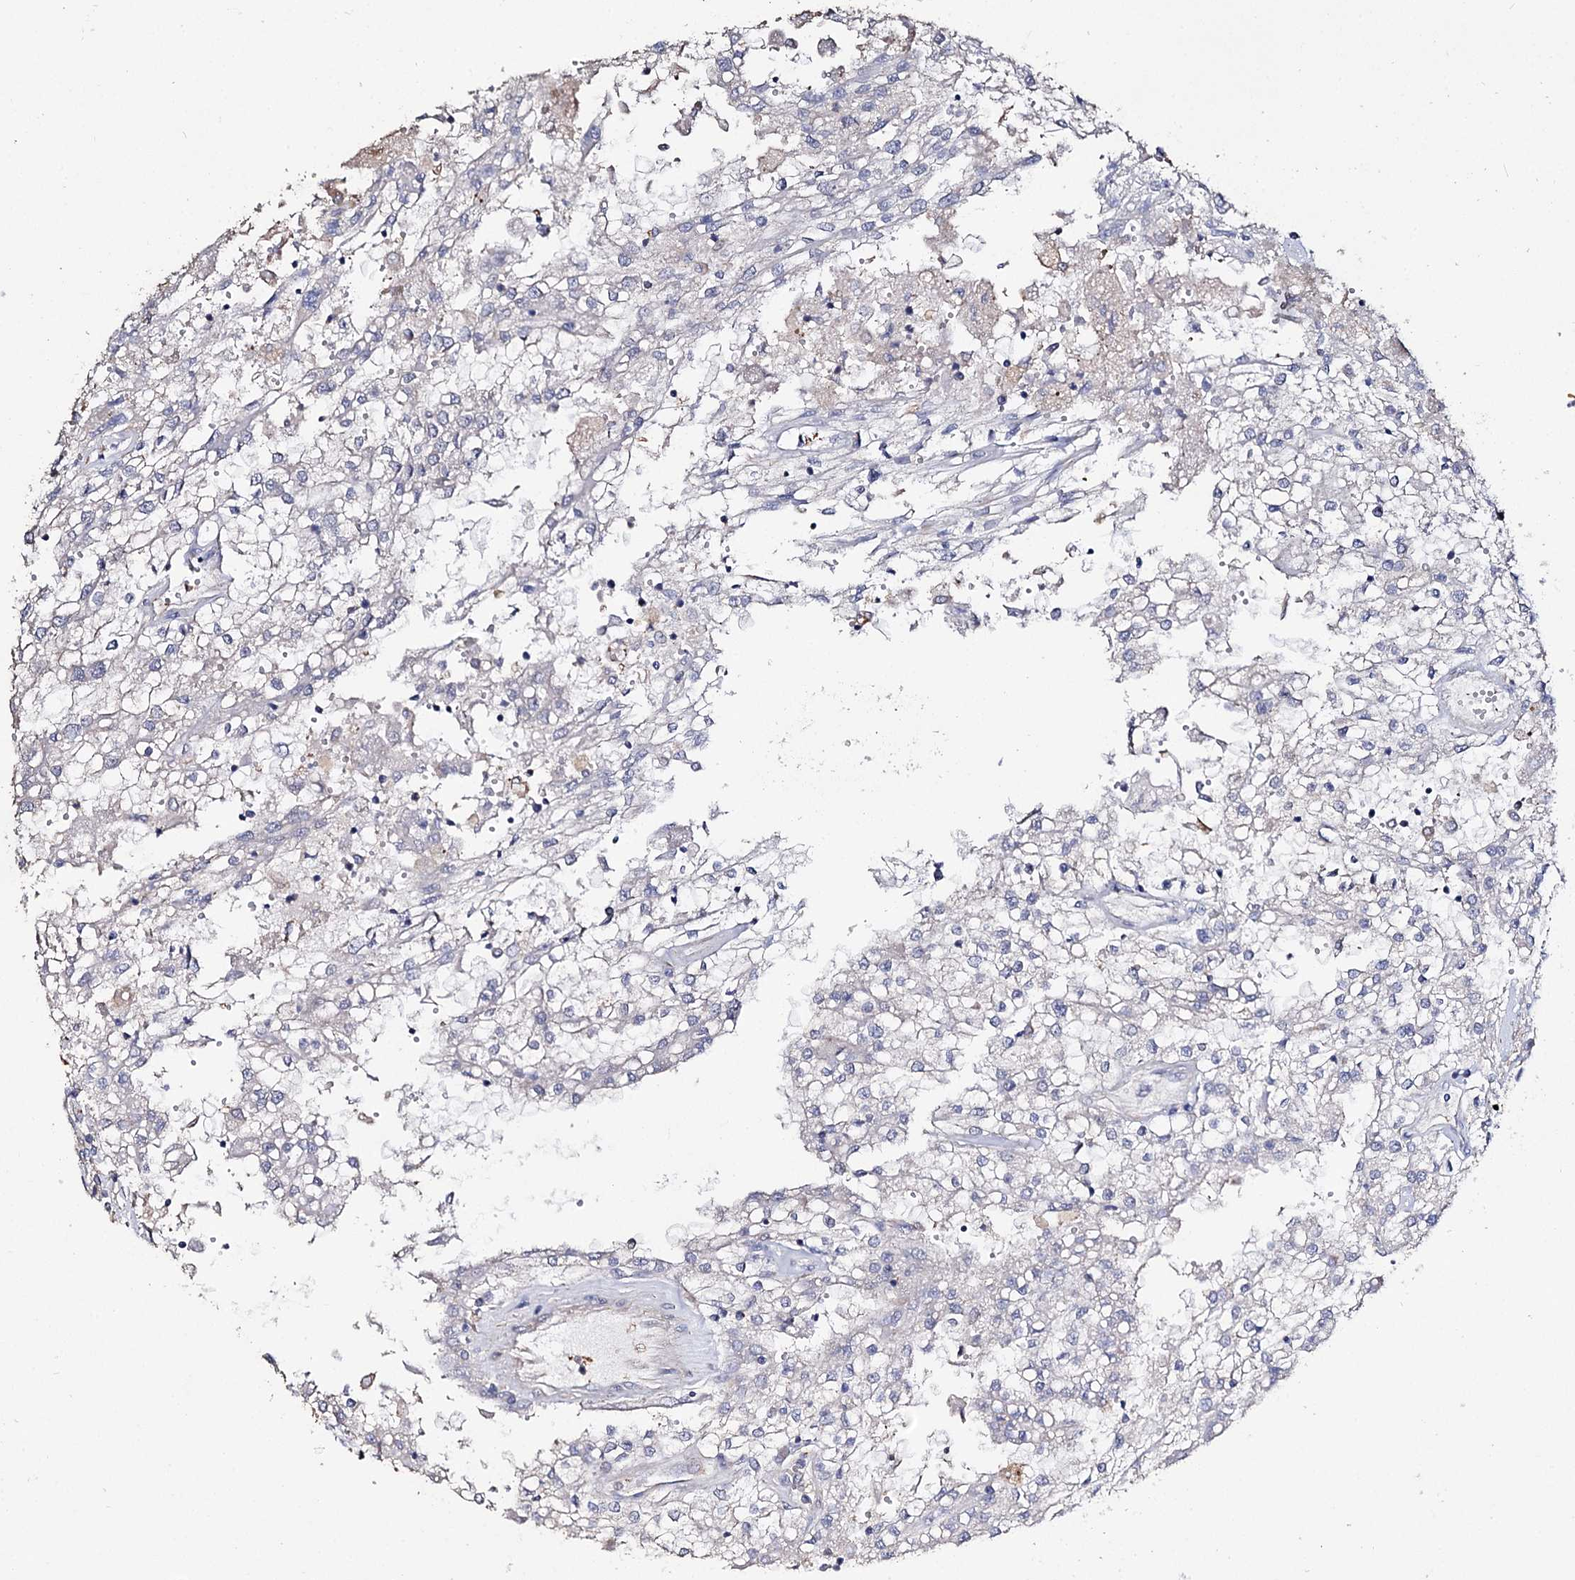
{"staining": {"intensity": "negative", "quantity": "none", "location": "none"}, "tissue": "renal cancer", "cell_type": "Tumor cells", "image_type": "cancer", "snomed": [{"axis": "morphology", "description": "Adenocarcinoma, NOS"}, {"axis": "topography", "description": "Kidney"}], "caption": "Immunohistochemistry (IHC) of human adenocarcinoma (renal) exhibits no expression in tumor cells. Brightfield microscopy of IHC stained with DAB (3,3'-diaminobenzidine) (brown) and hematoxylin (blue), captured at high magnification.", "gene": "DNAH6", "patient": {"sex": "female", "age": 52}}